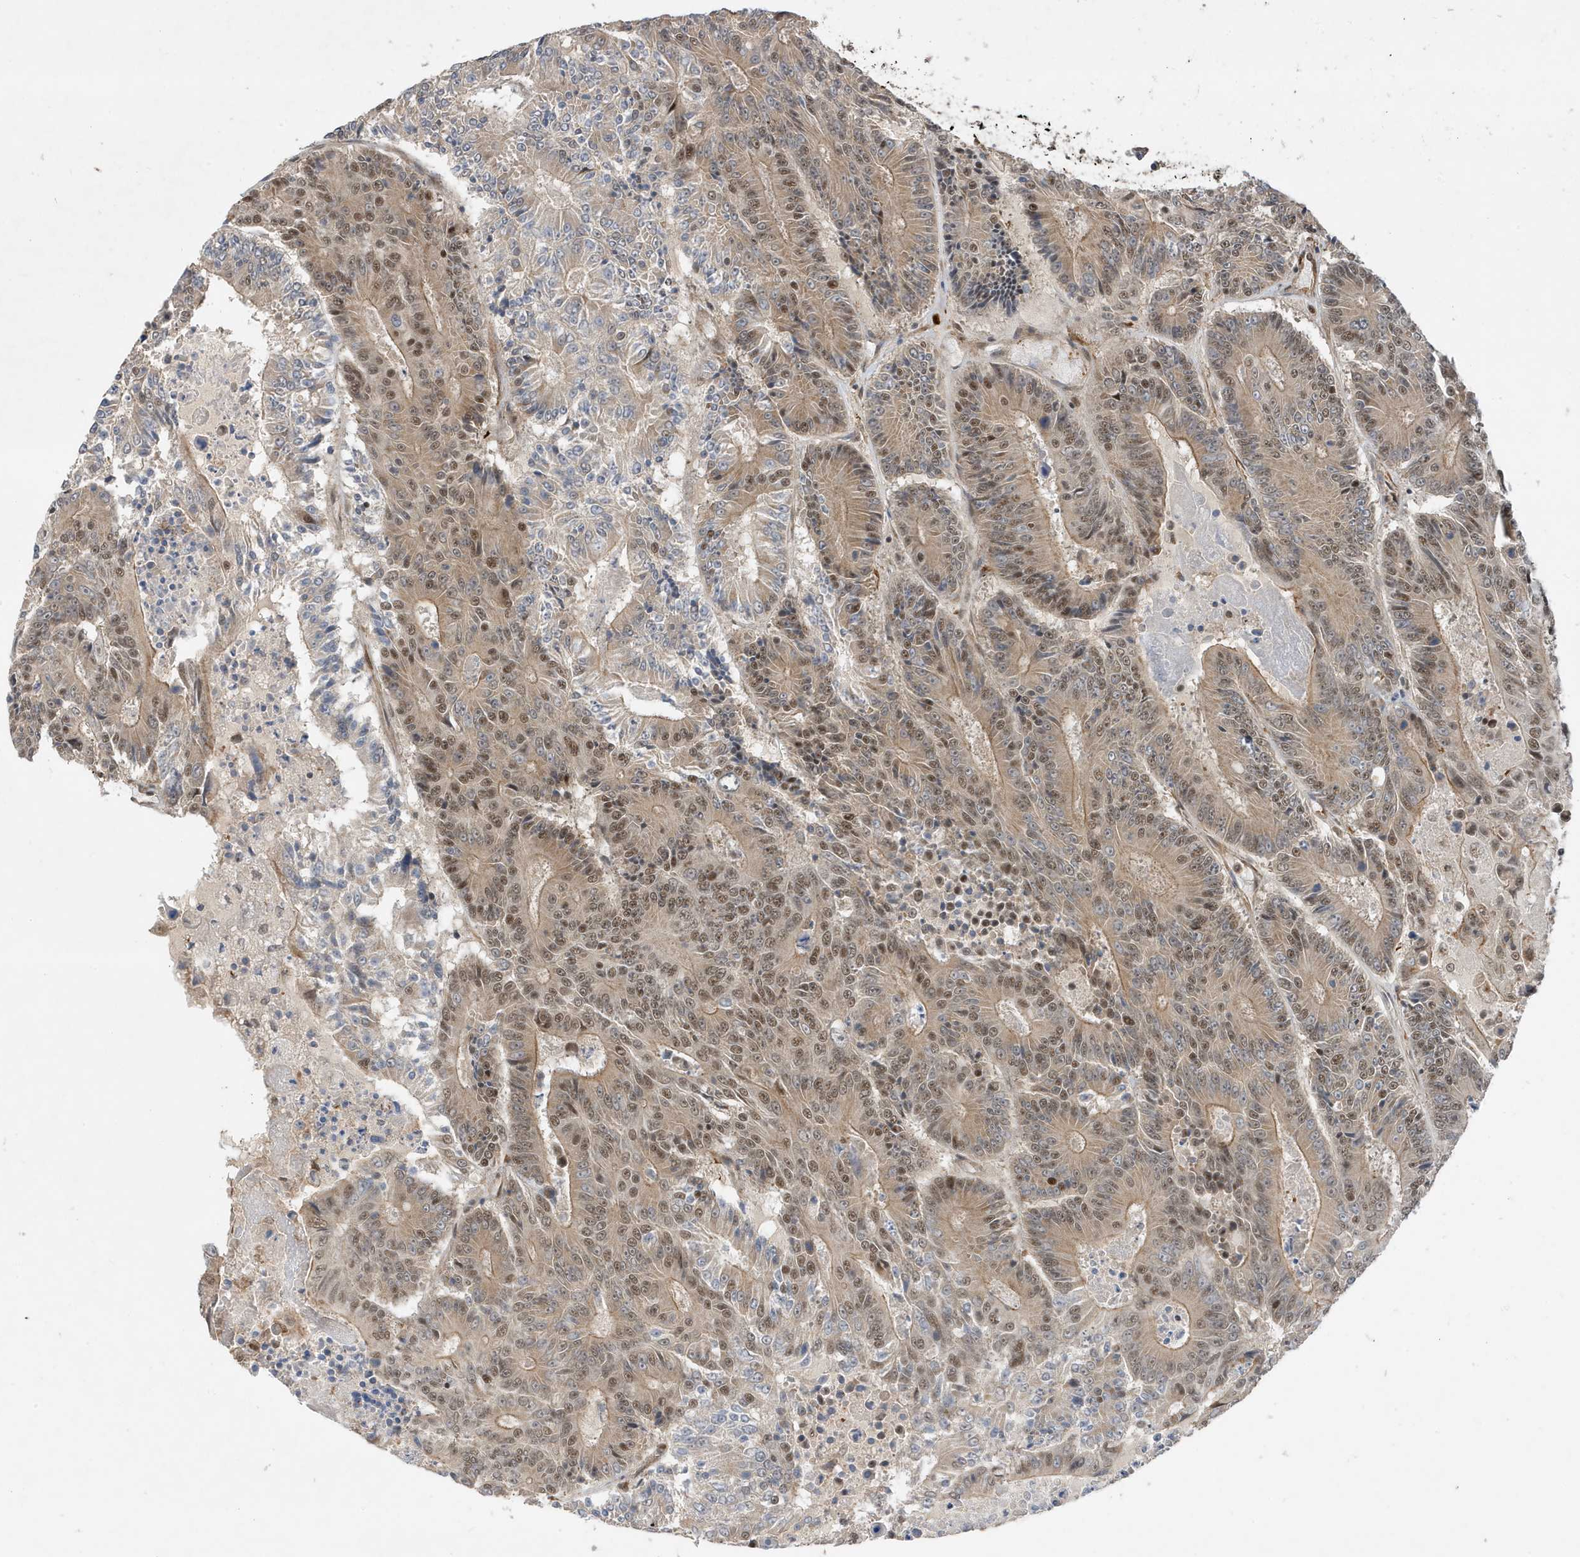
{"staining": {"intensity": "moderate", "quantity": "25%-75%", "location": "cytoplasmic/membranous,nuclear"}, "tissue": "colorectal cancer", "cell_type": "Tumor cells", "image_type": "cancer", "snomed": [{"axis": "morphology", "description": "Adenocarcinoma, NOS"}, {"axis": "topography", "description": "Colon"}], "caption": "Human colorectal cancer (adenocarcinoma) stained with a protein marker exhibits moderate staining in tumor cells.", "gene": "MAST3", "patient": {"sex": "male", "age": 83}}